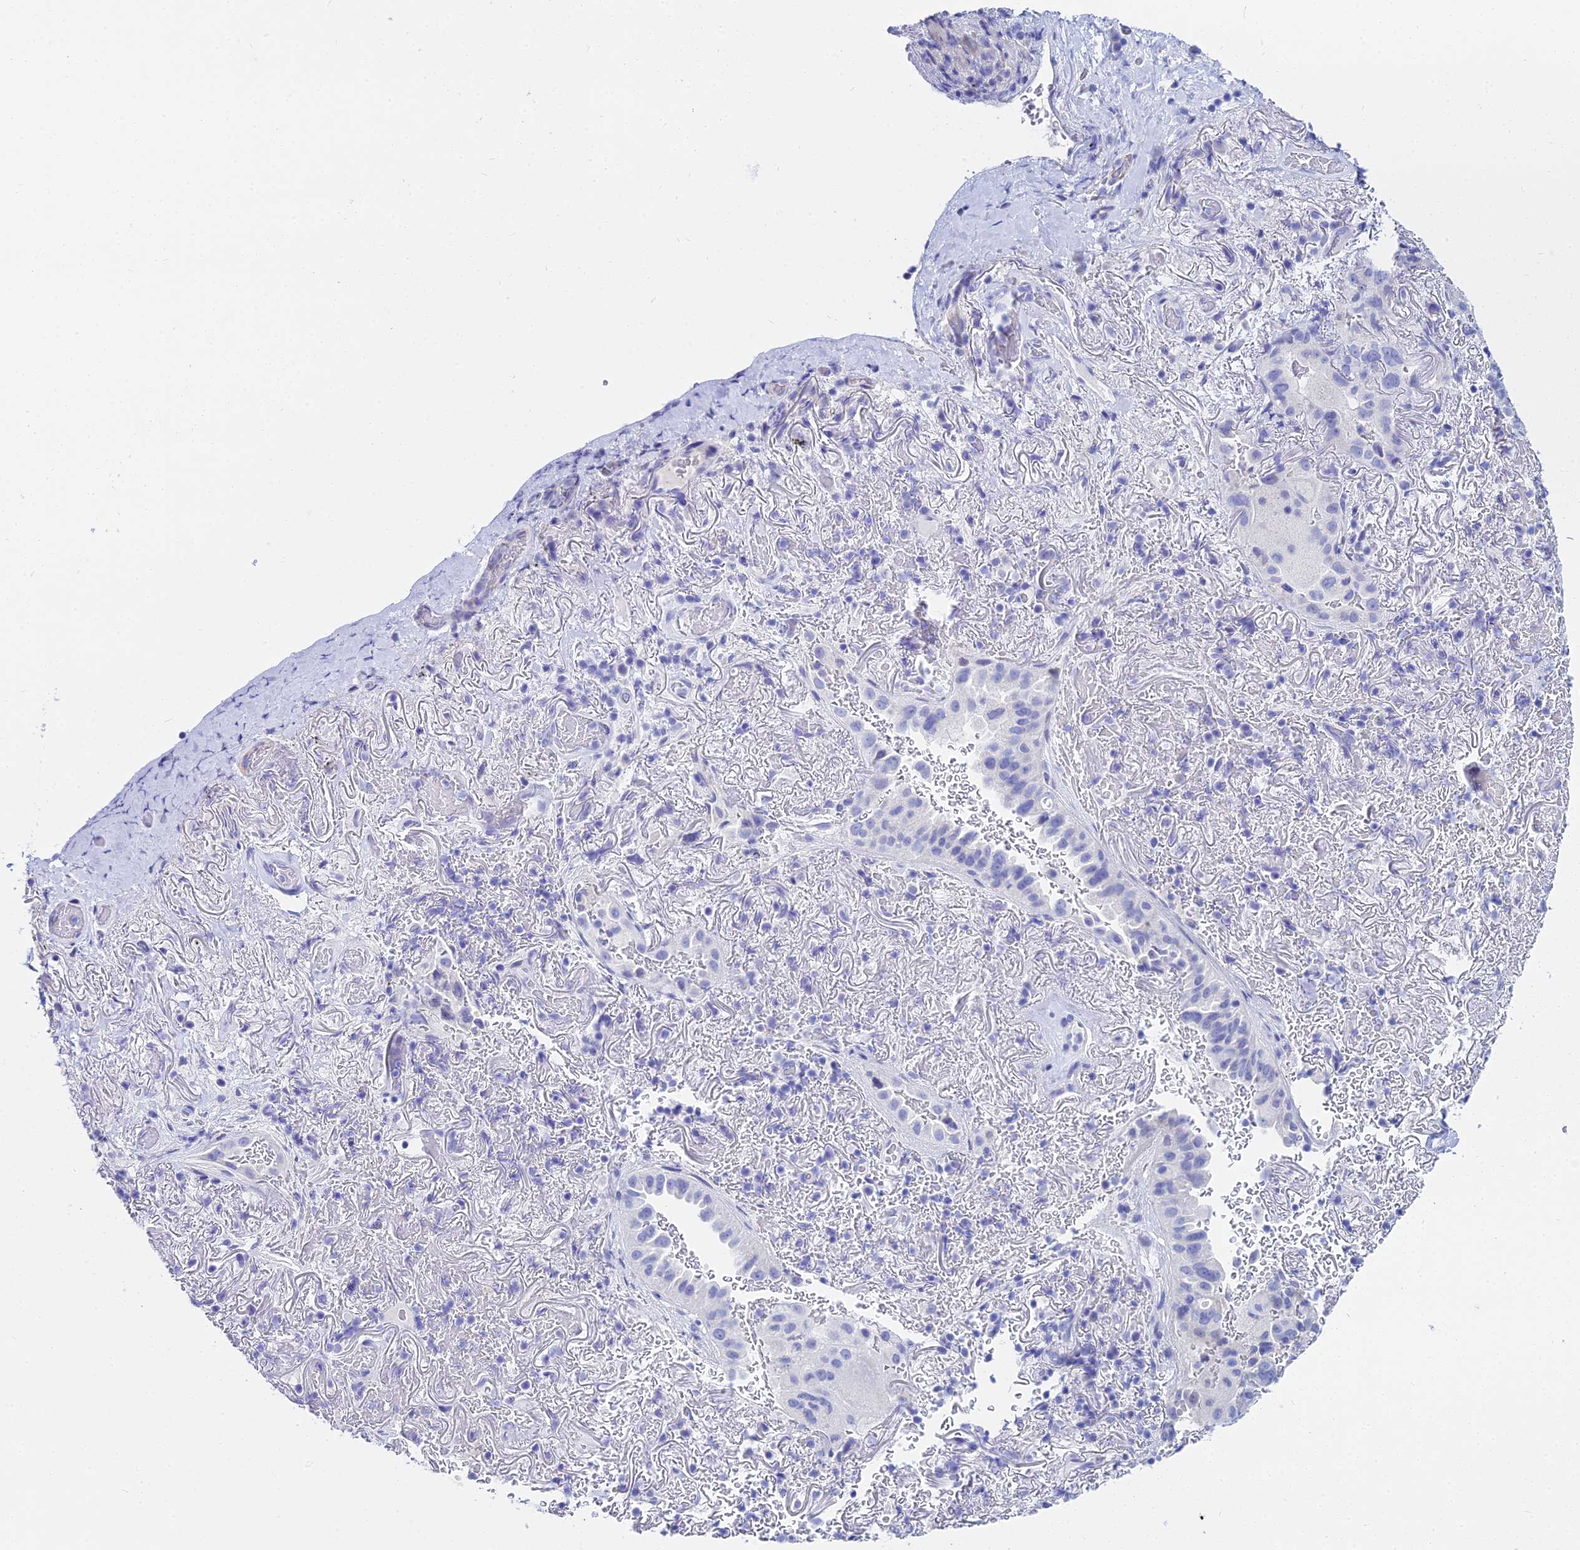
{"staining": {"intensity": "negative", "quantity": "none", "location": "none"}, "tissue": "lung cancer", "cell_type": "Tumor cells", "image_type": "cancer", "snomed": [{"axis": "morphology", "description": "Adenocarcinoma, NOS"}, {"axis": "topography", "description": "Lung"}], "caption": "Immunohistochemical staining of lung cancer shows no significant expression in tumor cells.", "gene": "HSPA1L", "patient": {"sex": "female", "age": 69}}